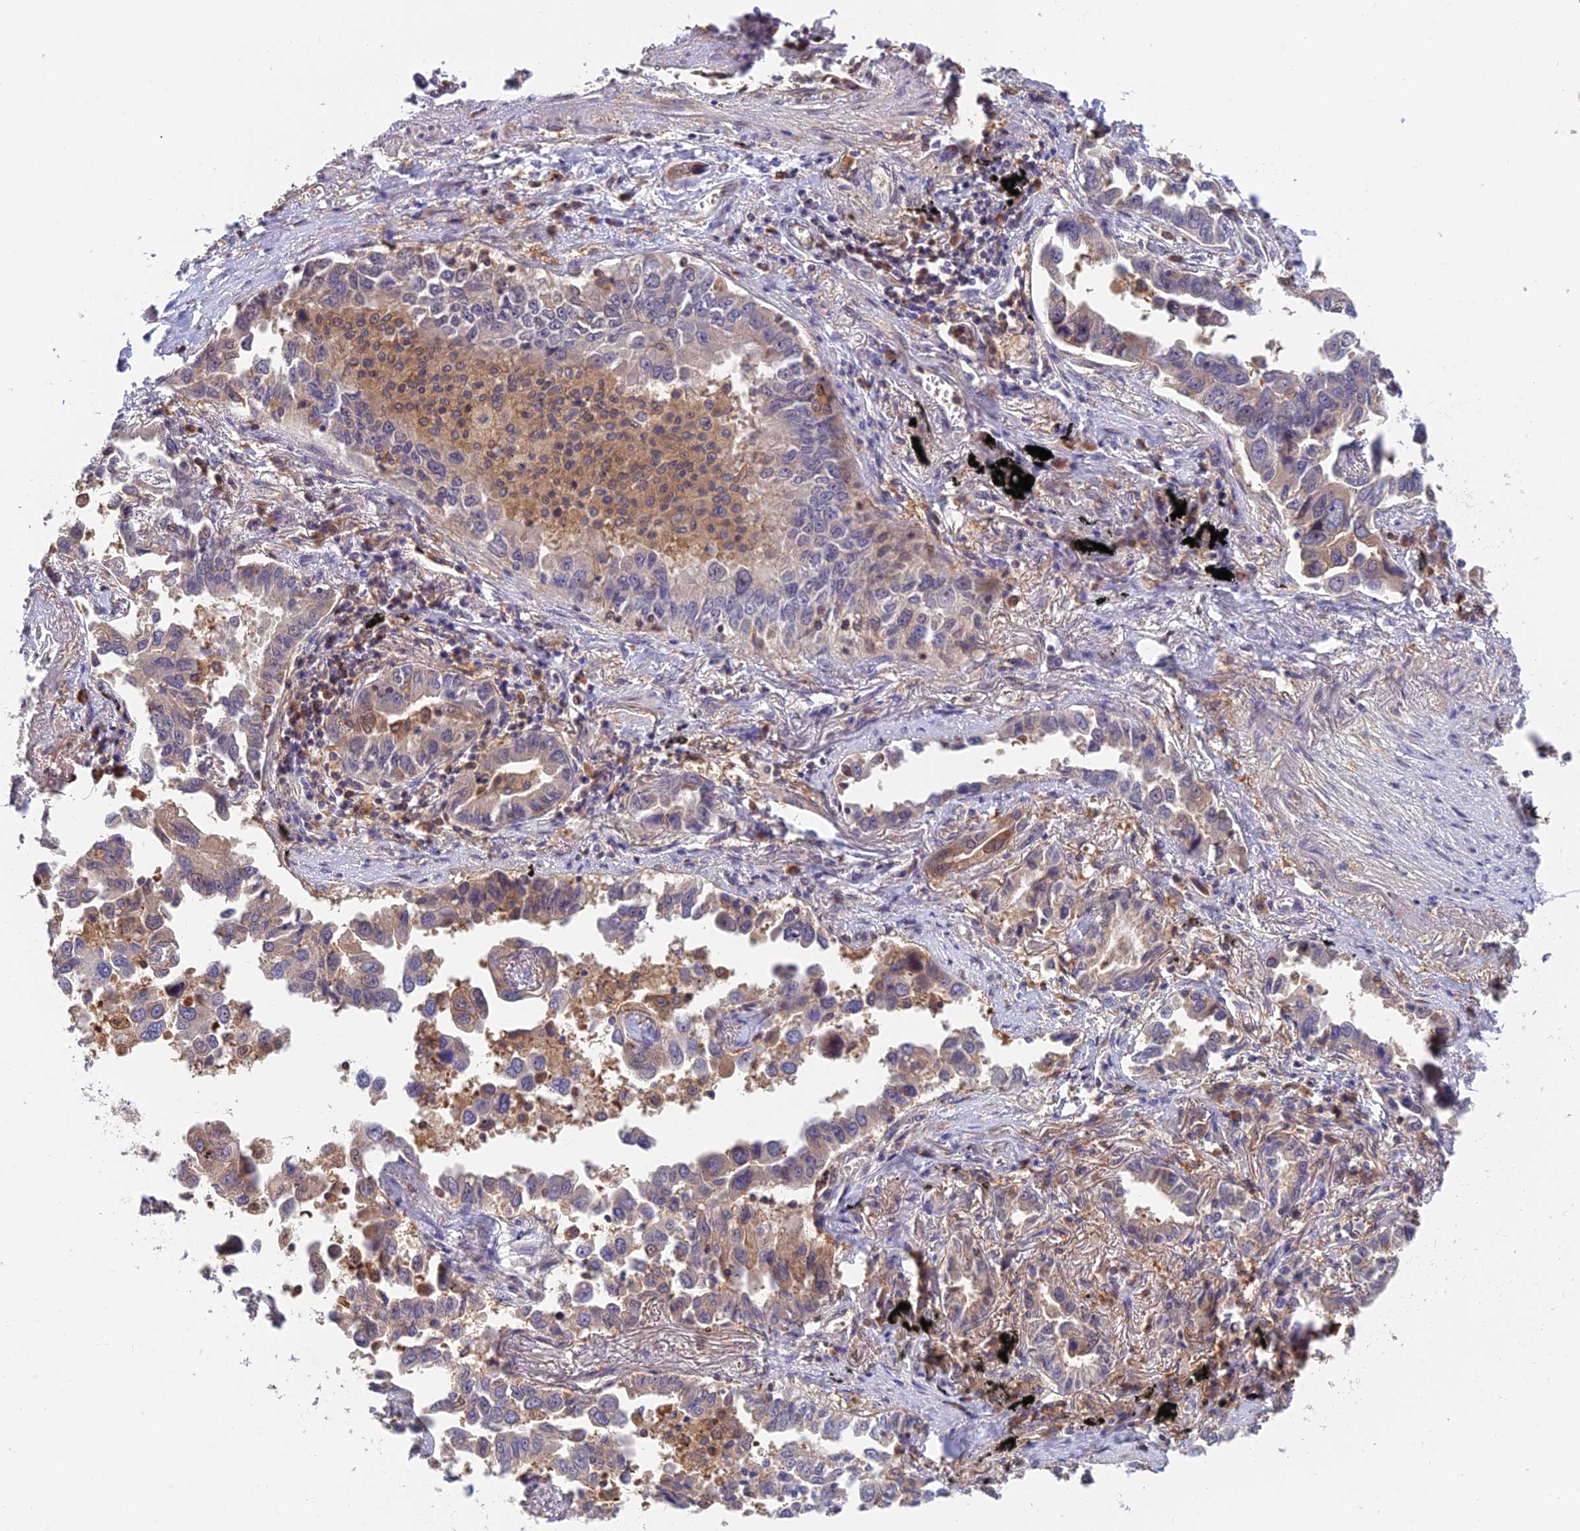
{"staining": {"intensity": "weak", "quantity": "<25%", "location": "cytoplasmic/membranous"}, "tissue": "lung cancer", "cell_type": "Tumor cells", "image_type": "cancer", "snomed": [{"axis": "morphology", "description": "Adenocarcinoma, NOS"}, {"axis": "topography", "description": "Lung"}], "caption": "Immunohistochemistry (IHC) micrograph of neoplastic tissue: adenocarcinoma (lung) stained with DAB (3,3'-diaminobenzidine) reveals no significant protein staining in tumor cells.", "gene": "IPO5", "patient": {"sex": "male", "age": 67}}